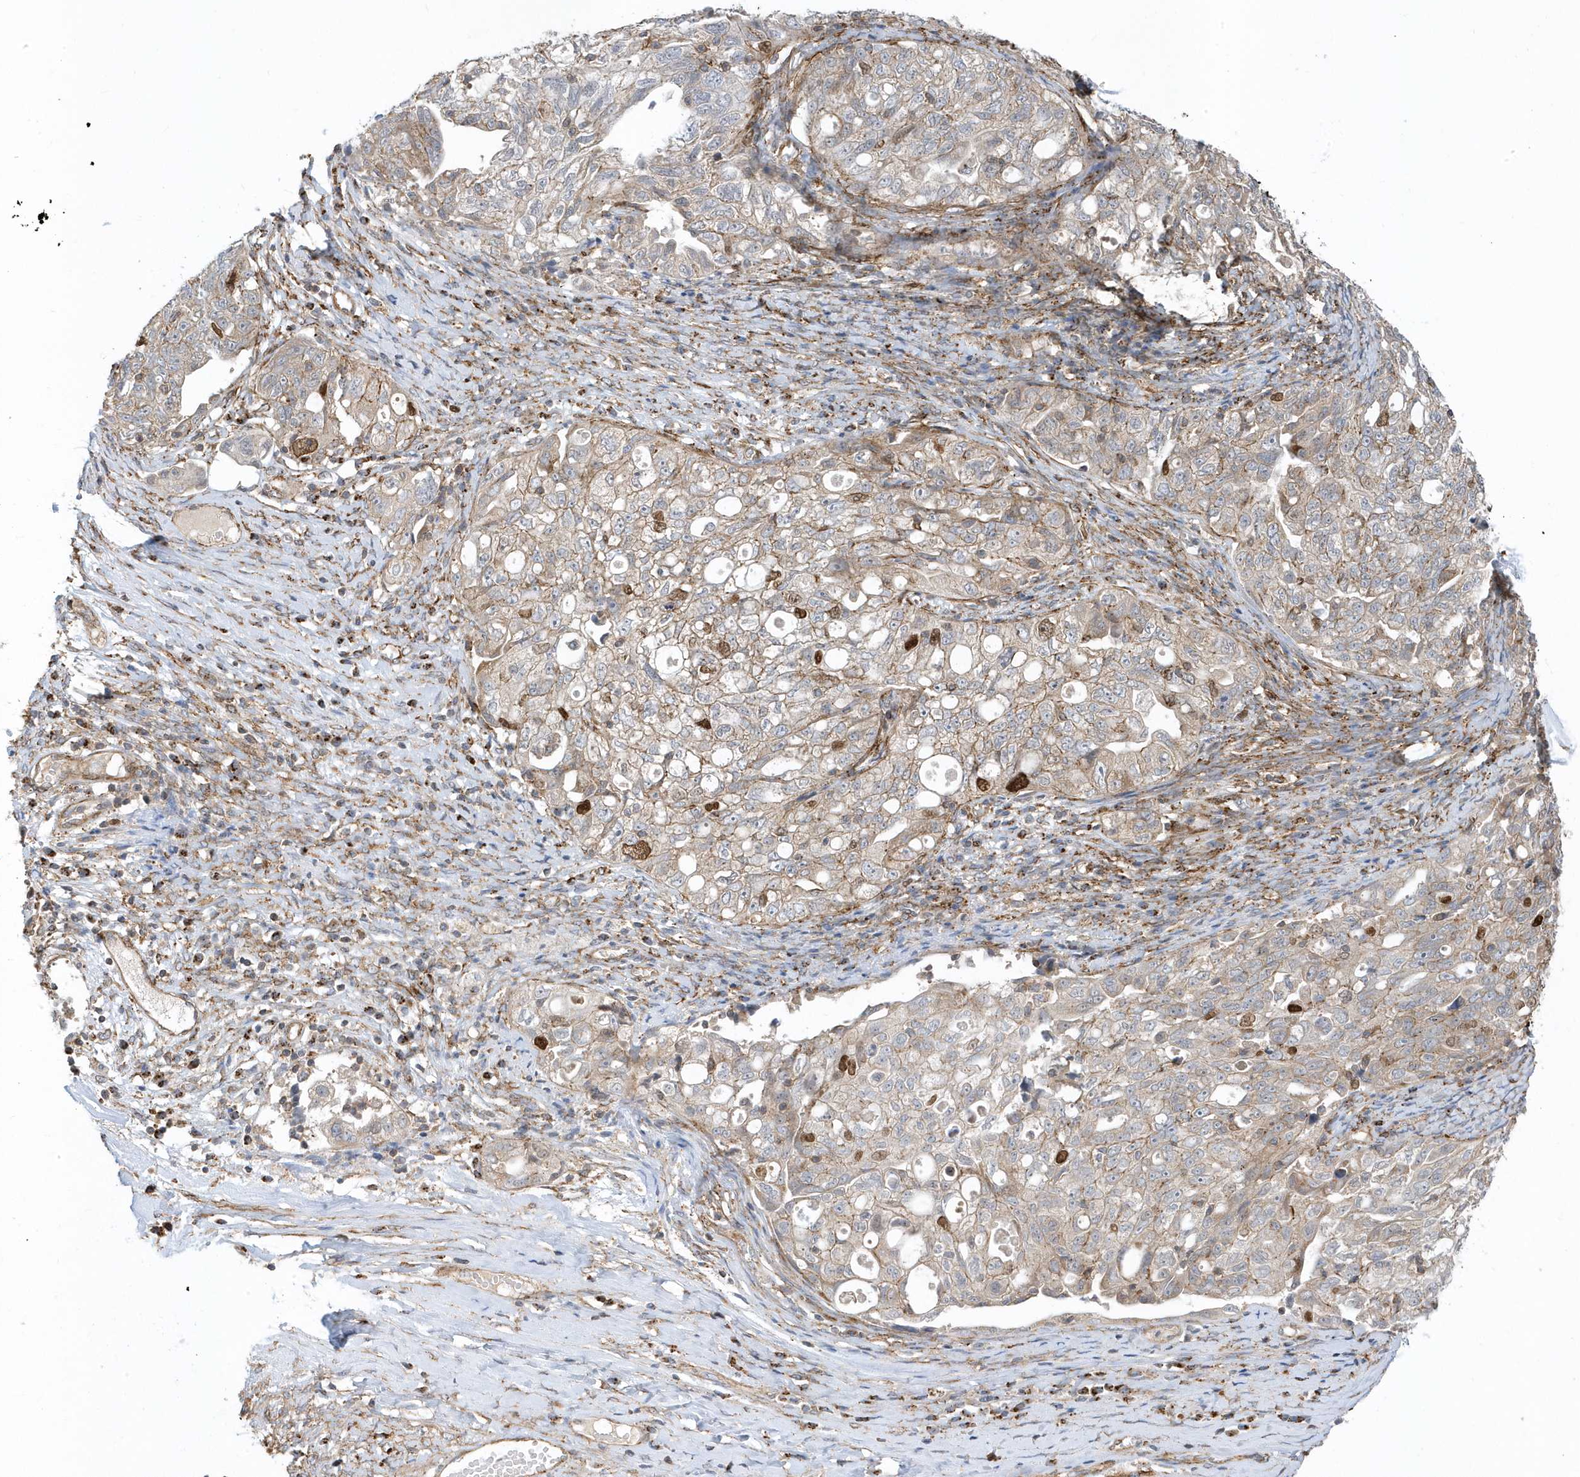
{"staining": {"intensity": "strong", "quantity": "<25%", "location": "nuclear"}, "tissue": "ovarian cancer", "cell_type": "Tumor cells", "image_type": "cancer", "snomed": [{"axis": "morphology", "description": "Carcinoma, NOS"}, {"axis": "morphology", "description": "Cystadenocarcinoma, serous, NOS"}, {"axis": "topography", "description": "Ovary"}], "caption": "This histopathology image reveals immunohistochemistry (IHC) staining of human ovarian carcinoma, with medium strong nuclear expression in approximately <25% of tumor cells.", "gene": "HRH4", "patient": {"sex": "female", "age": 69}}